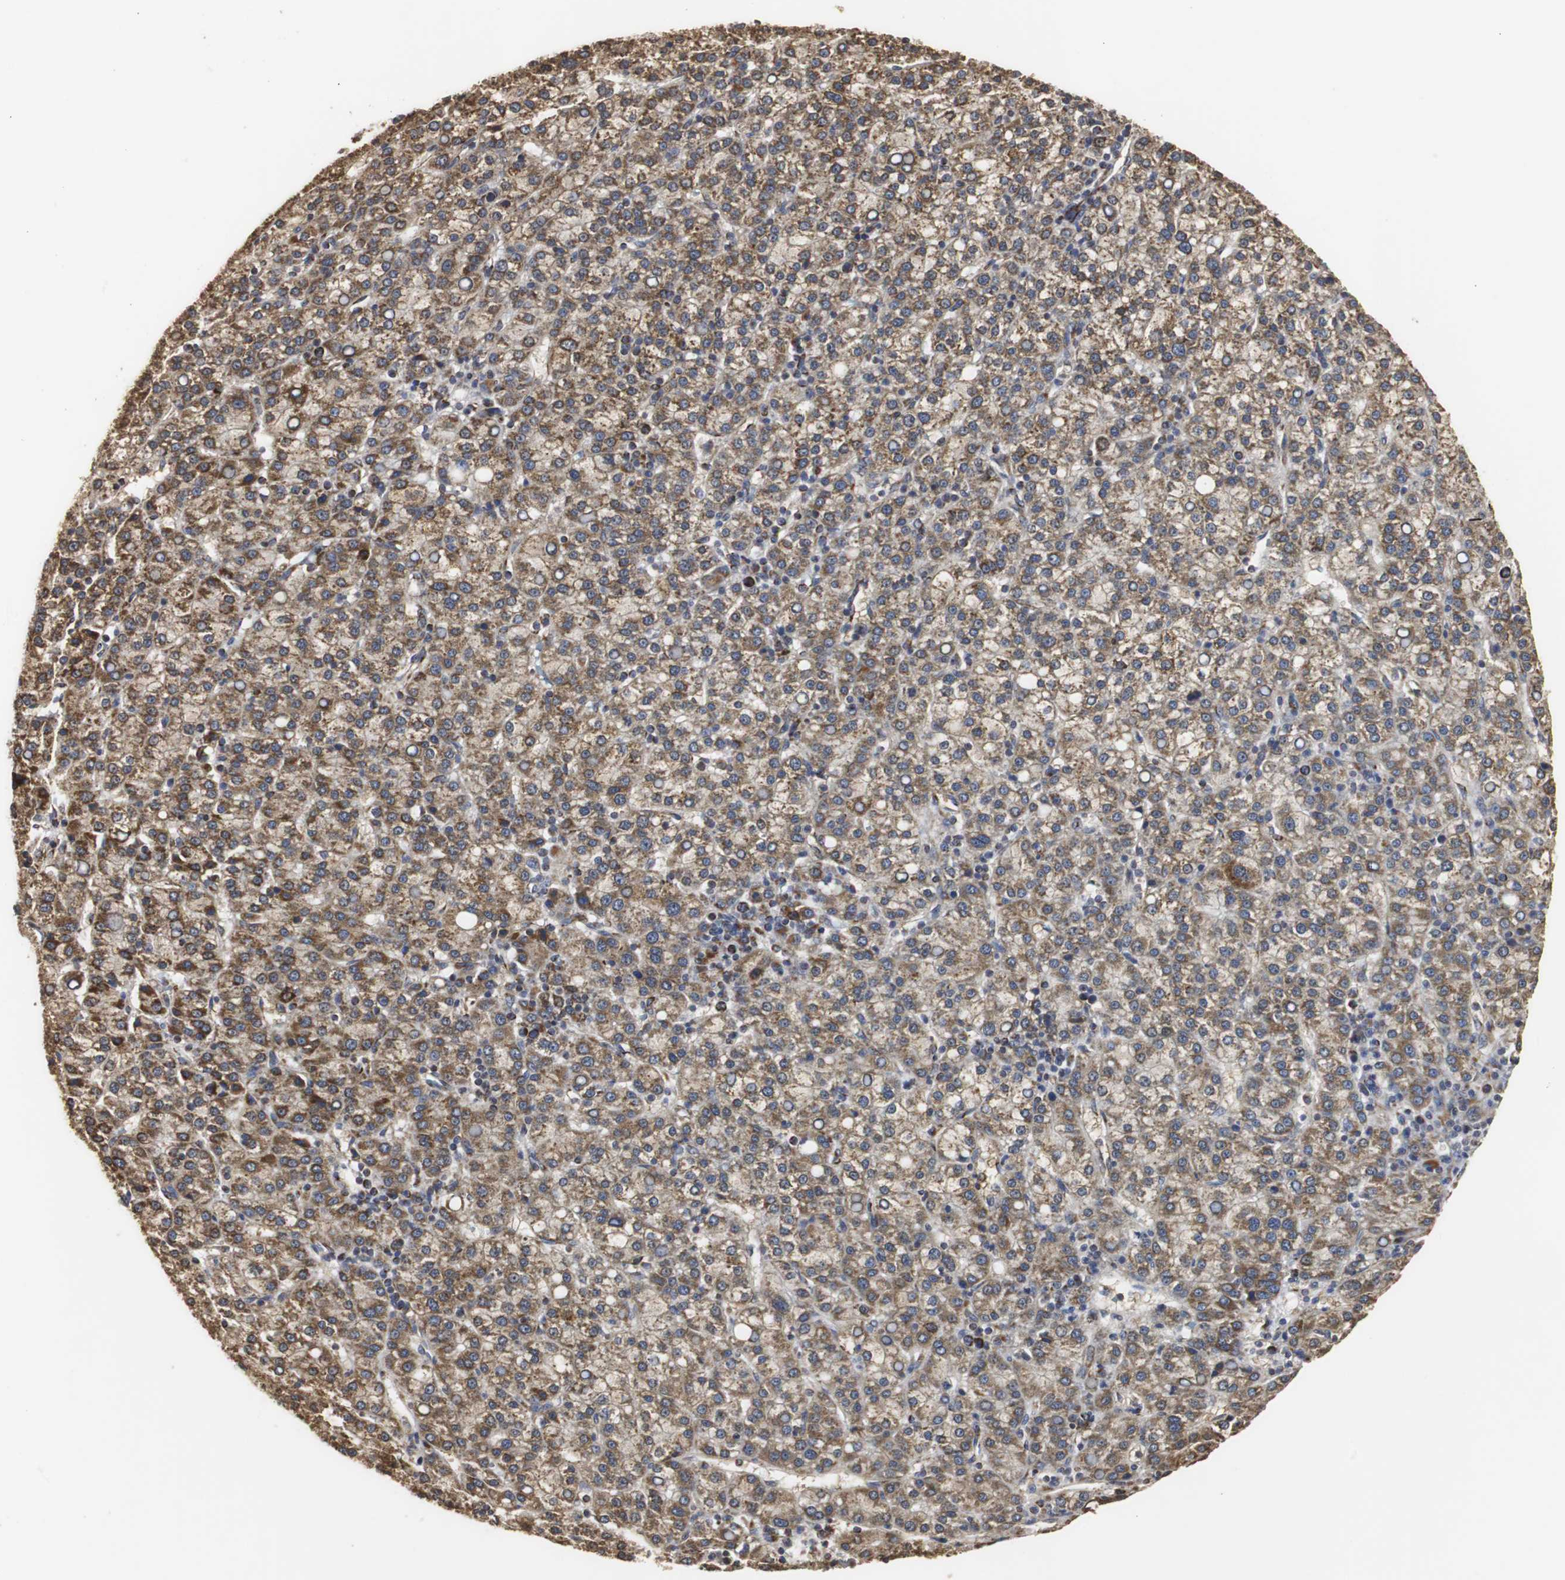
{"staining": {"intensity": "strong", "quantity": ">75%", "location": "cytoplasmic/membranous"}, "tissue": "liver cancer", "cell_type": "Tumor cells", "image_type": "cancer", "snomed": [{"axis": "morphology", "description": "Carcinoma, Hepatocellular, NOS"}, {"axis": "topography", "description": "Liver"}], "caption": "Immunohistochemical staining of human liver hepatocellular carcinoma shows high levels of strong cytoplasmic/membranous positivity in about >75% of tumor cells.", "gene": "HSD17B10", "patient": {"sex": "female", "age": 58}}